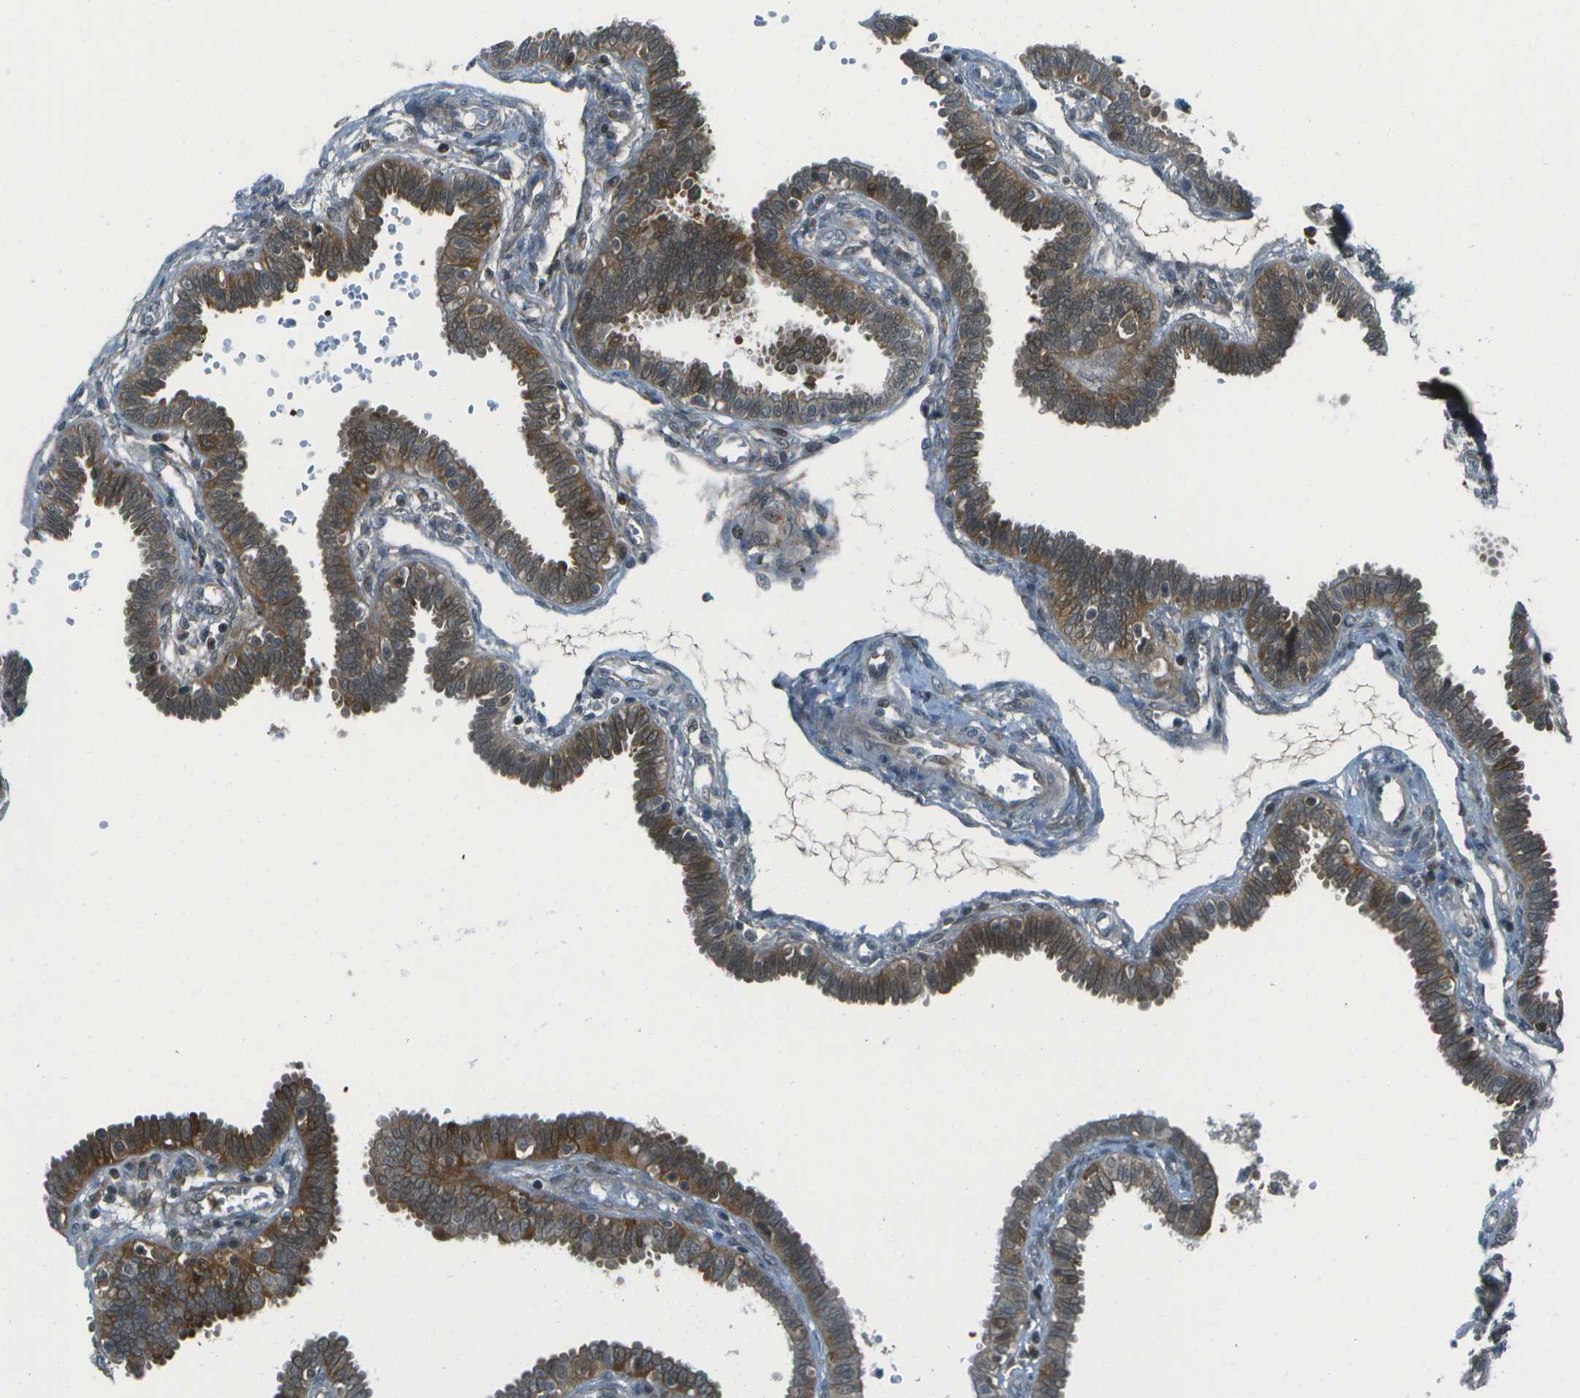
{"staining": {"intensity": "moderate", "quantity": ">75%", "location": "cytoplasmic/membranous"}, "tissue": "fallopian tube", "cell_type": "Glandular cells", "image_type": "normal", "snomed": [{"axis": "morphology", "description": "Normal tissue, NOS"}, {"axis": "topography", "description": "Fallopian tube"}], "caption": "This histopathology image demonstrates immunohistochemistry (IHC) staining of unremarkable human fallopian tube, with medium moderate cytoplasmic/membranous staining in approximately >75% of glandular cells.", "gene": "TMEM19", "patient": {"sex": "female", "age": 32}}